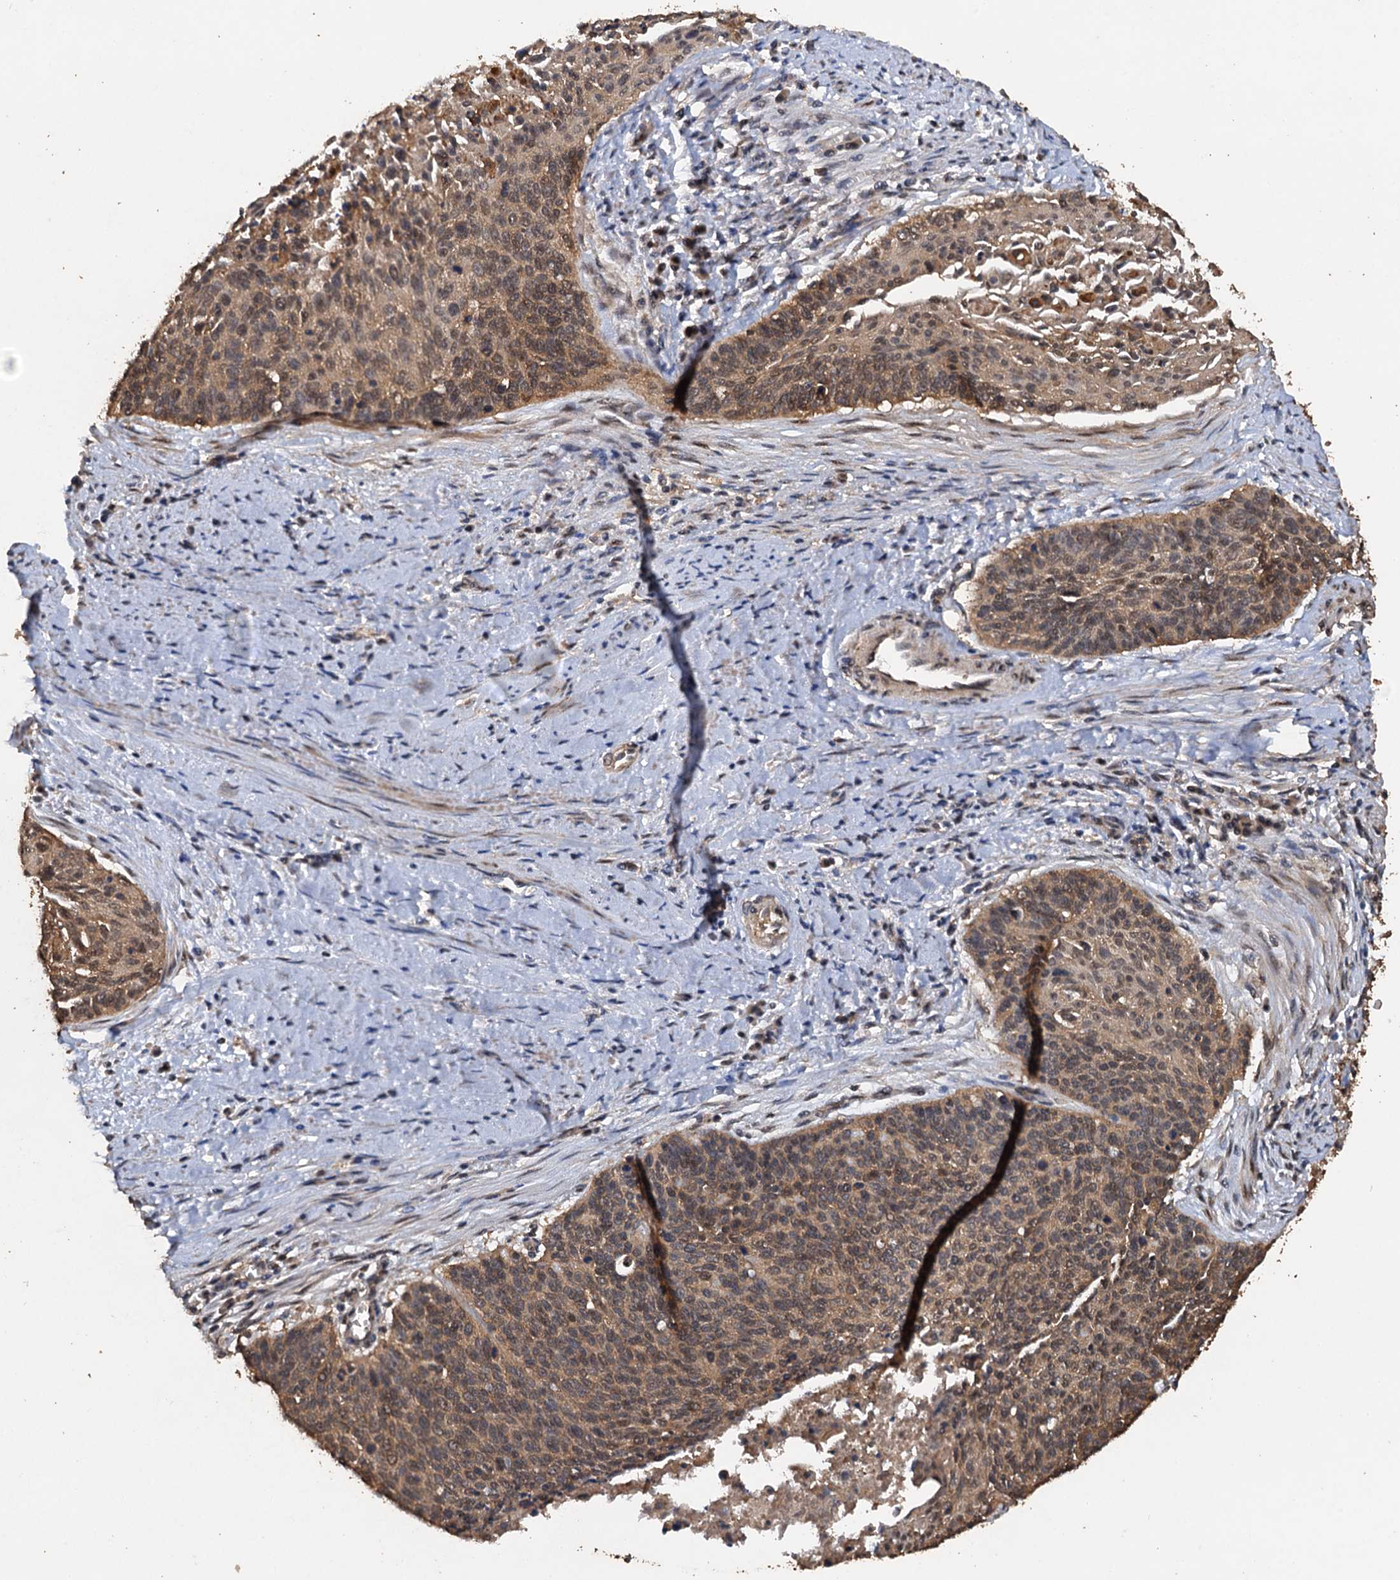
{"staining": {"intensity": "moderate", "quantity": "25%-75%", "location": "cytoplasmic/membranous,nuclear"}, "tissue": "cervical cancer", "cell_type": "Tumor cells", "image_type": "cancer", "snomed": [{"axis": "morphology", "description": "Squamous cell carcinoma, NOS"}, {"axis": "topography", "description": "Cervix"}], "caption": "Human squamous cell carcinoma (cervical) stained with a protein marker exhibits moderate staining in tumor cells.", "gene": "PSMD9", "patient": {"sex": "female", "age": 55}}